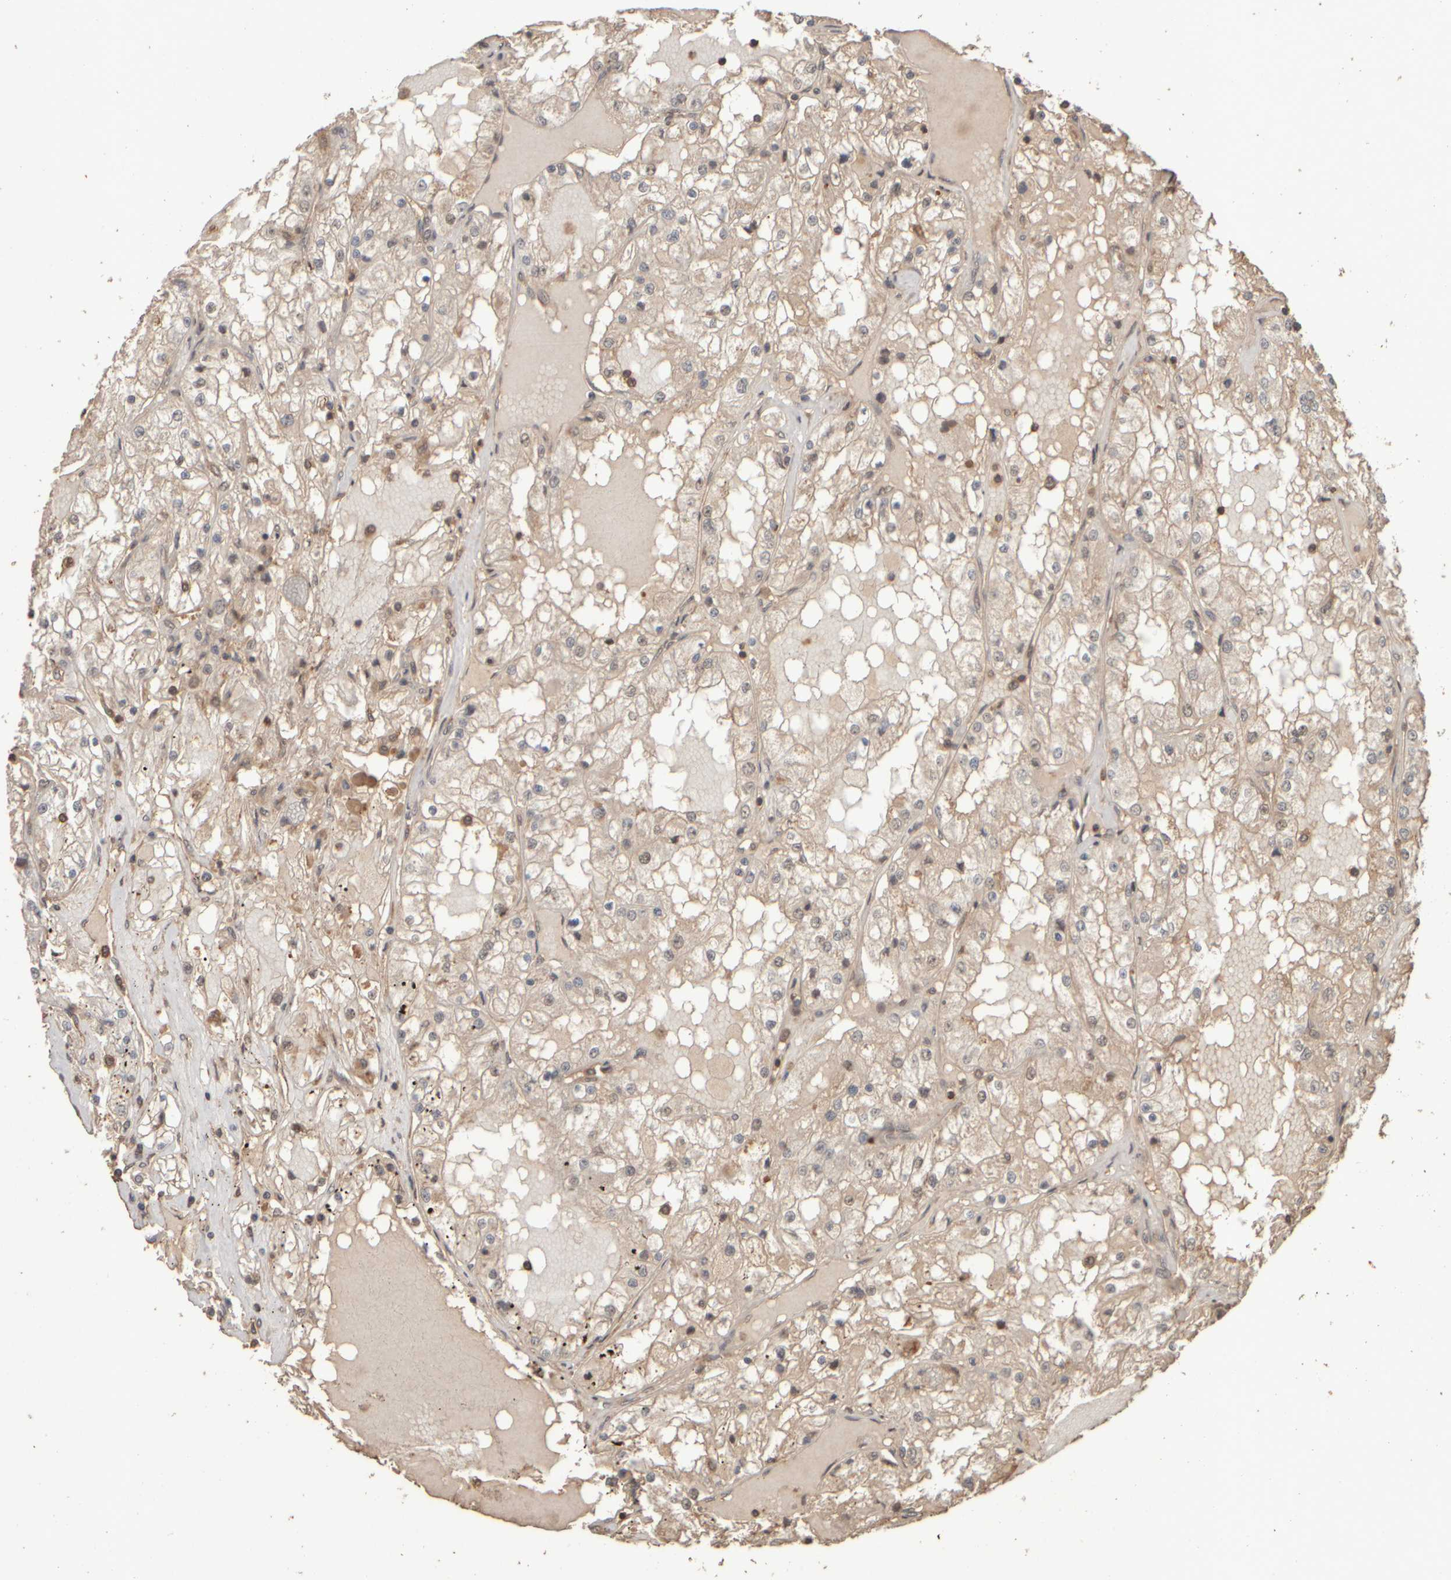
{"staining": {"intensity": "weak", "quantity": ">75%", "location": "cytoplasmic/membranous"}, "tissue": "renal cancer", "cell_type": "Tumor cells", "image_type": "cancer", "snomed": [{"axis": "morphology", "description": "Adenocarcinoma, NOS"}, {"axis": "topography", "description": "Kidney"}], "caption": "The histopathology image shows immunohistochemical staining of renal adenocarcinoma. There is weak cytoplasmic/membranous positivity is present in approximately >75% of tumor cells.", "gene": "SPHK1", "patient": {"sex": "male", "age": 68}}